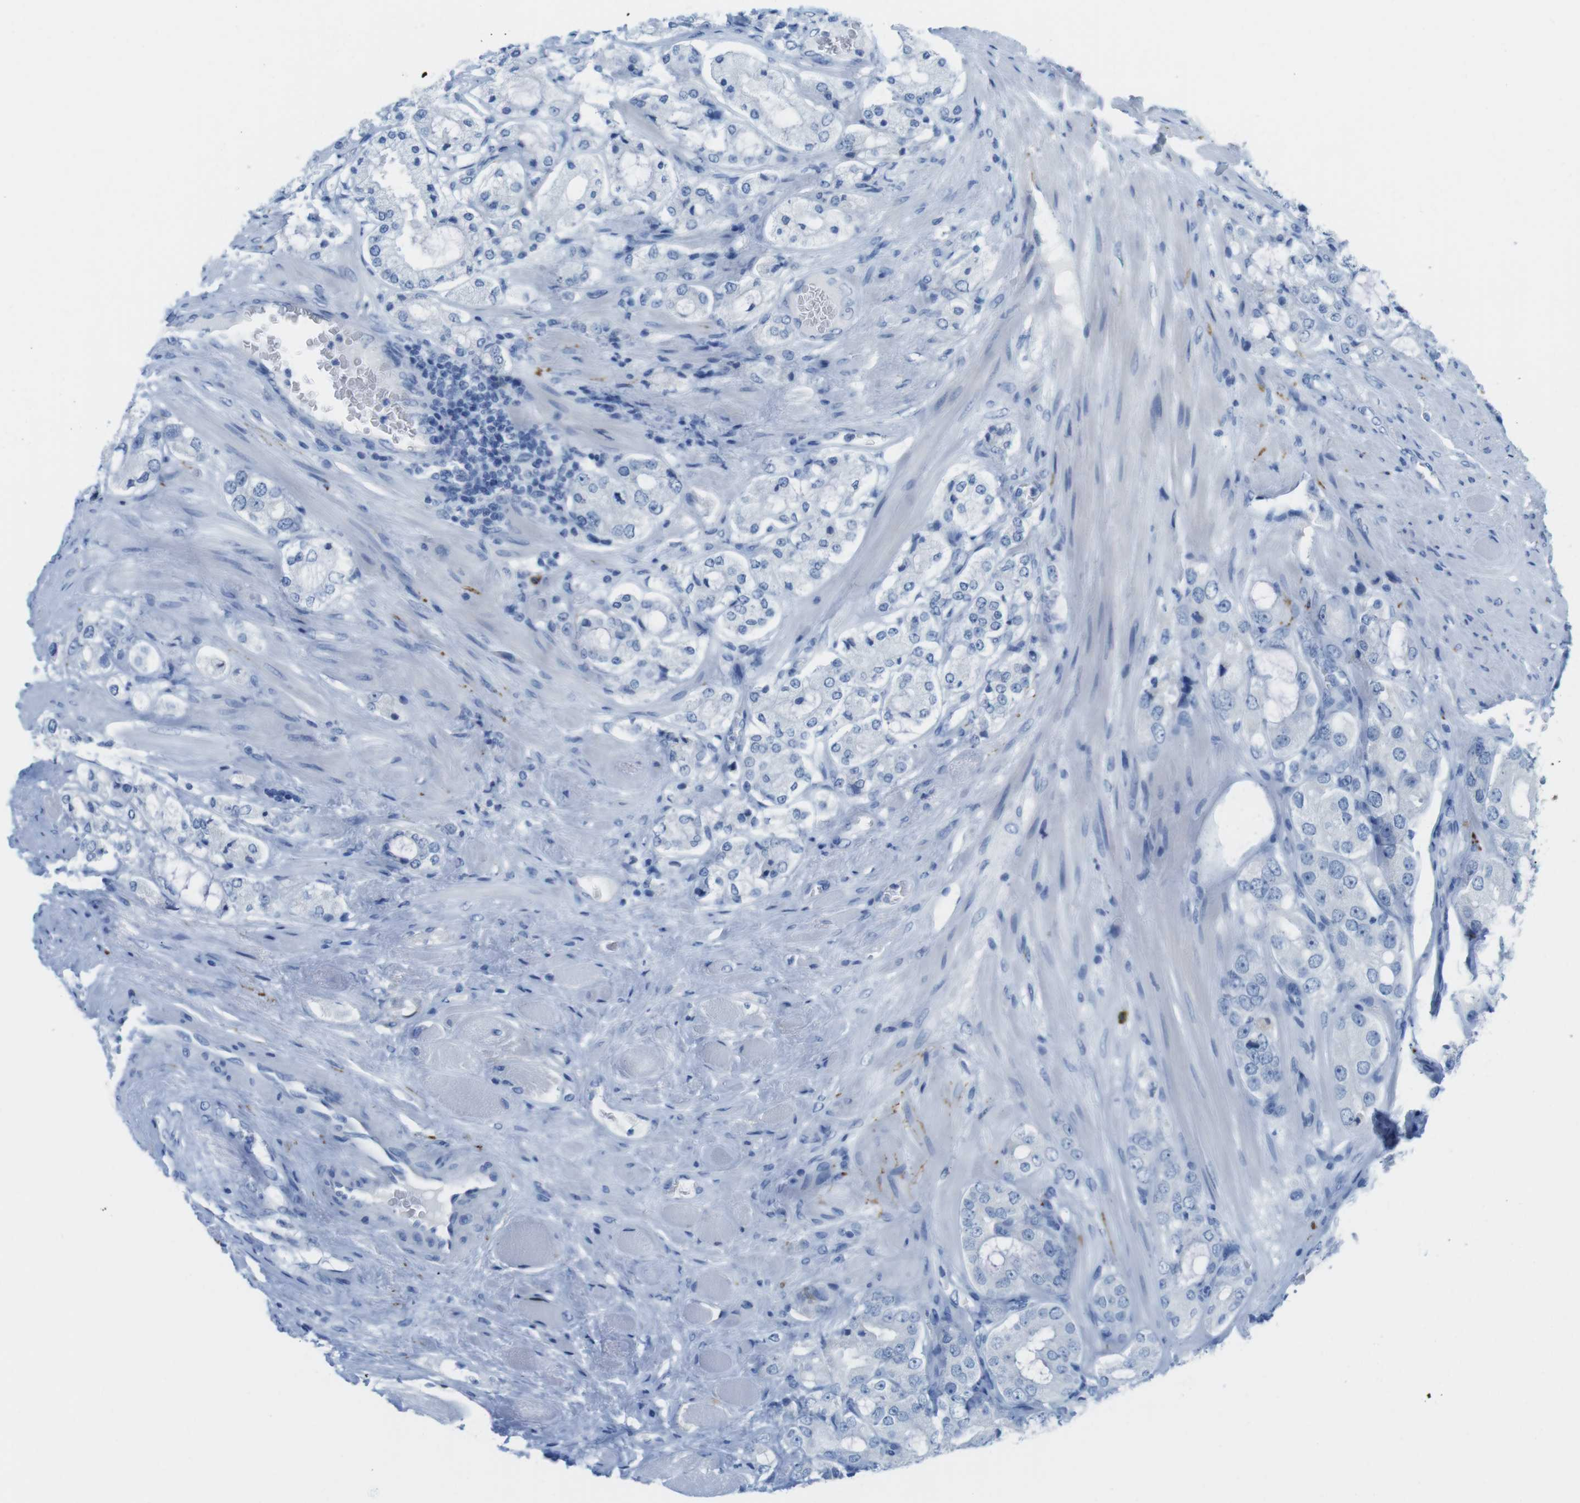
{"staining": {"intensity": "negative", "quantity": "none", "location": "none"}, "tissue": "prostate cancer", "cell_type": "Tumor cells", "image_type": "cancer", "snomed": [{"axis": "morphology", "description": "Adenocarcinoma, High grade"}, {"axis": "topography", "description": "Prostate"}], "caption": "Image shows no significant protein staining in tumor cells of prostate high-grade adenocarcinoma.", "gene": "GAP43", "patient": {"sex": "male", "age": 65}}